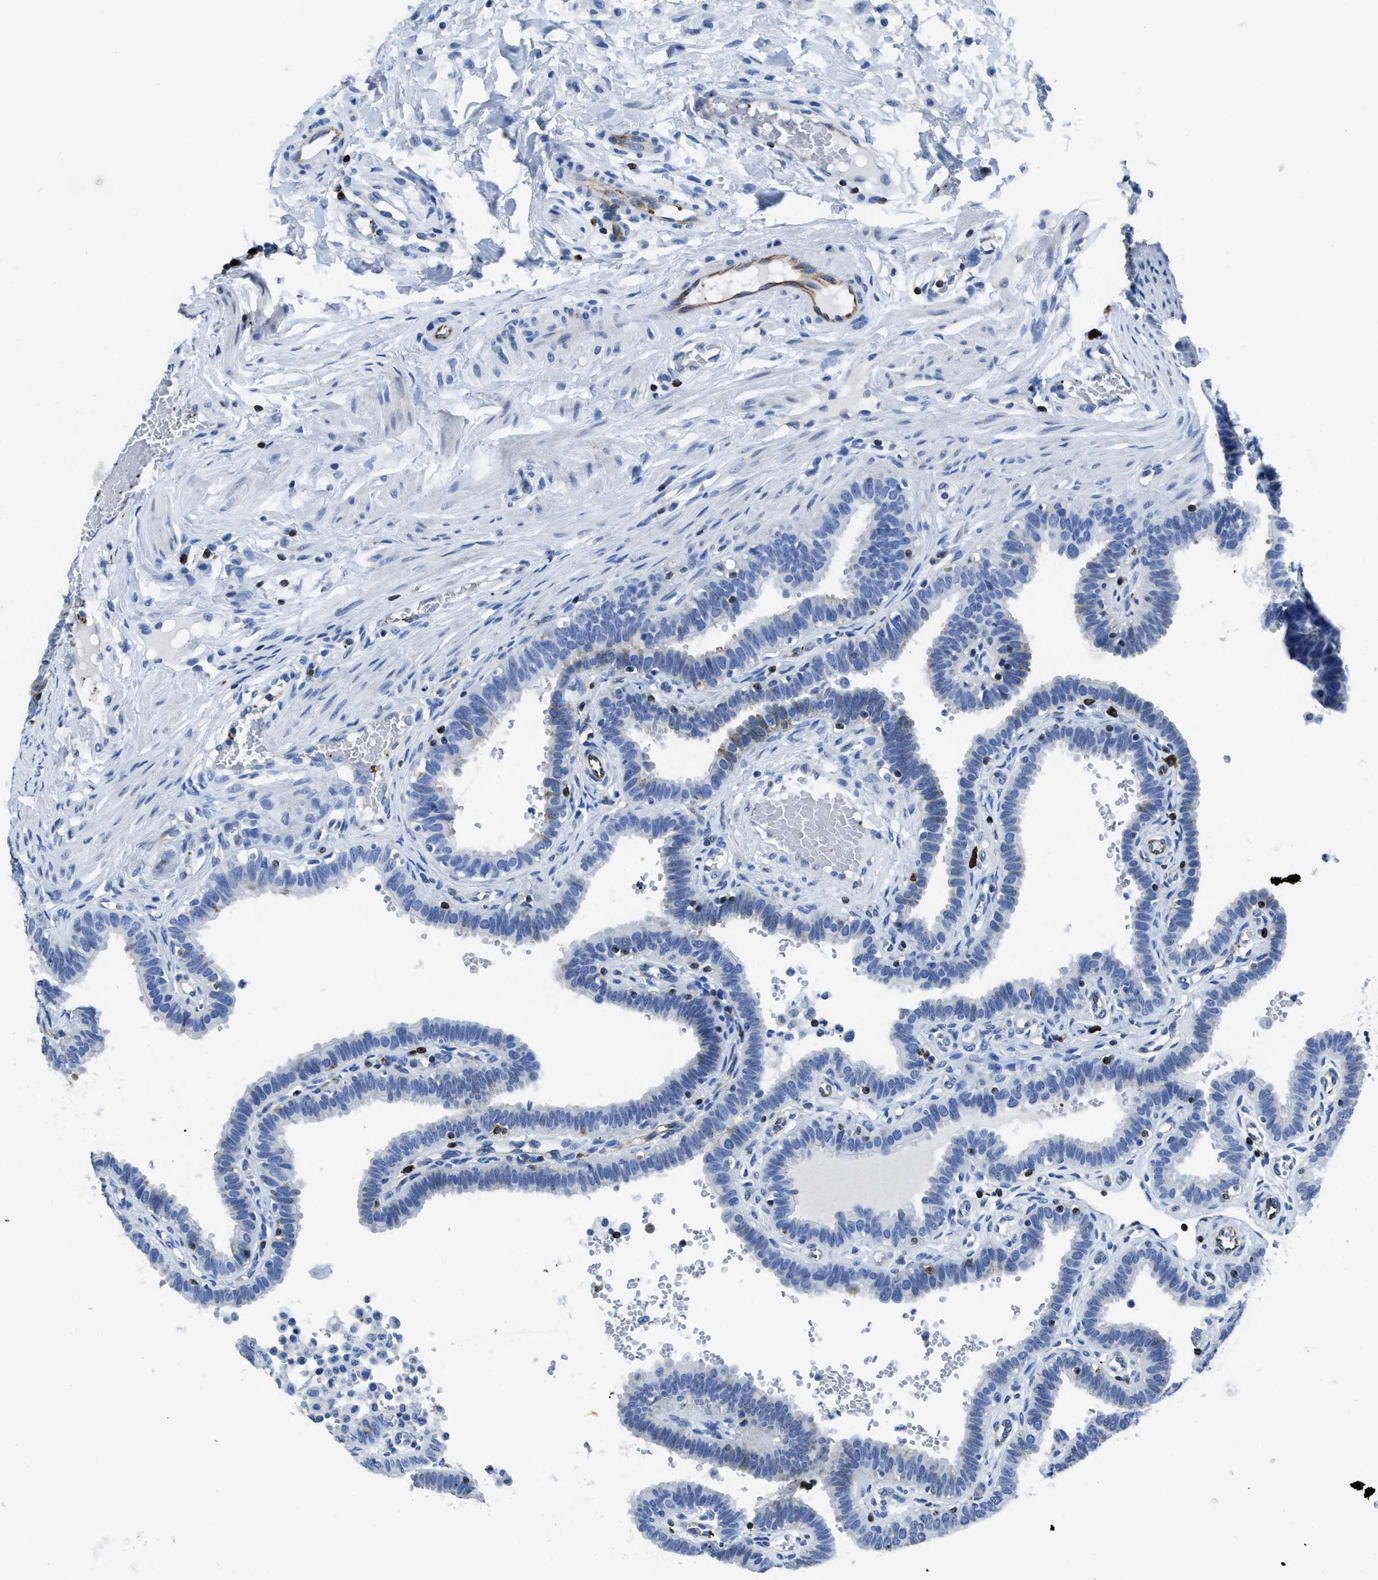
{"staining": {"intensity": "weak", "quantity": "<25%", "location": "cytoplasmic/membranous"}, "tissue": "fallopian tube", "cell_type": "Glandular cells", "image_type": "normal", "snomed": [{"axis": "morphology", "description": "Normal tissue, NOS"}, {"axis": "topography", "description": "Fallopian tube"}, {"axis": "topography", "description": "Placenta"}], "caption": "Glandular cells show no significant positivity in benign fallopian tube. (DAB (3,3'-diaminobenzidine) immunohistochemistry, high magnification).", "gene": "ITGA3", "patient": {"sex": "female", "age": 34}}